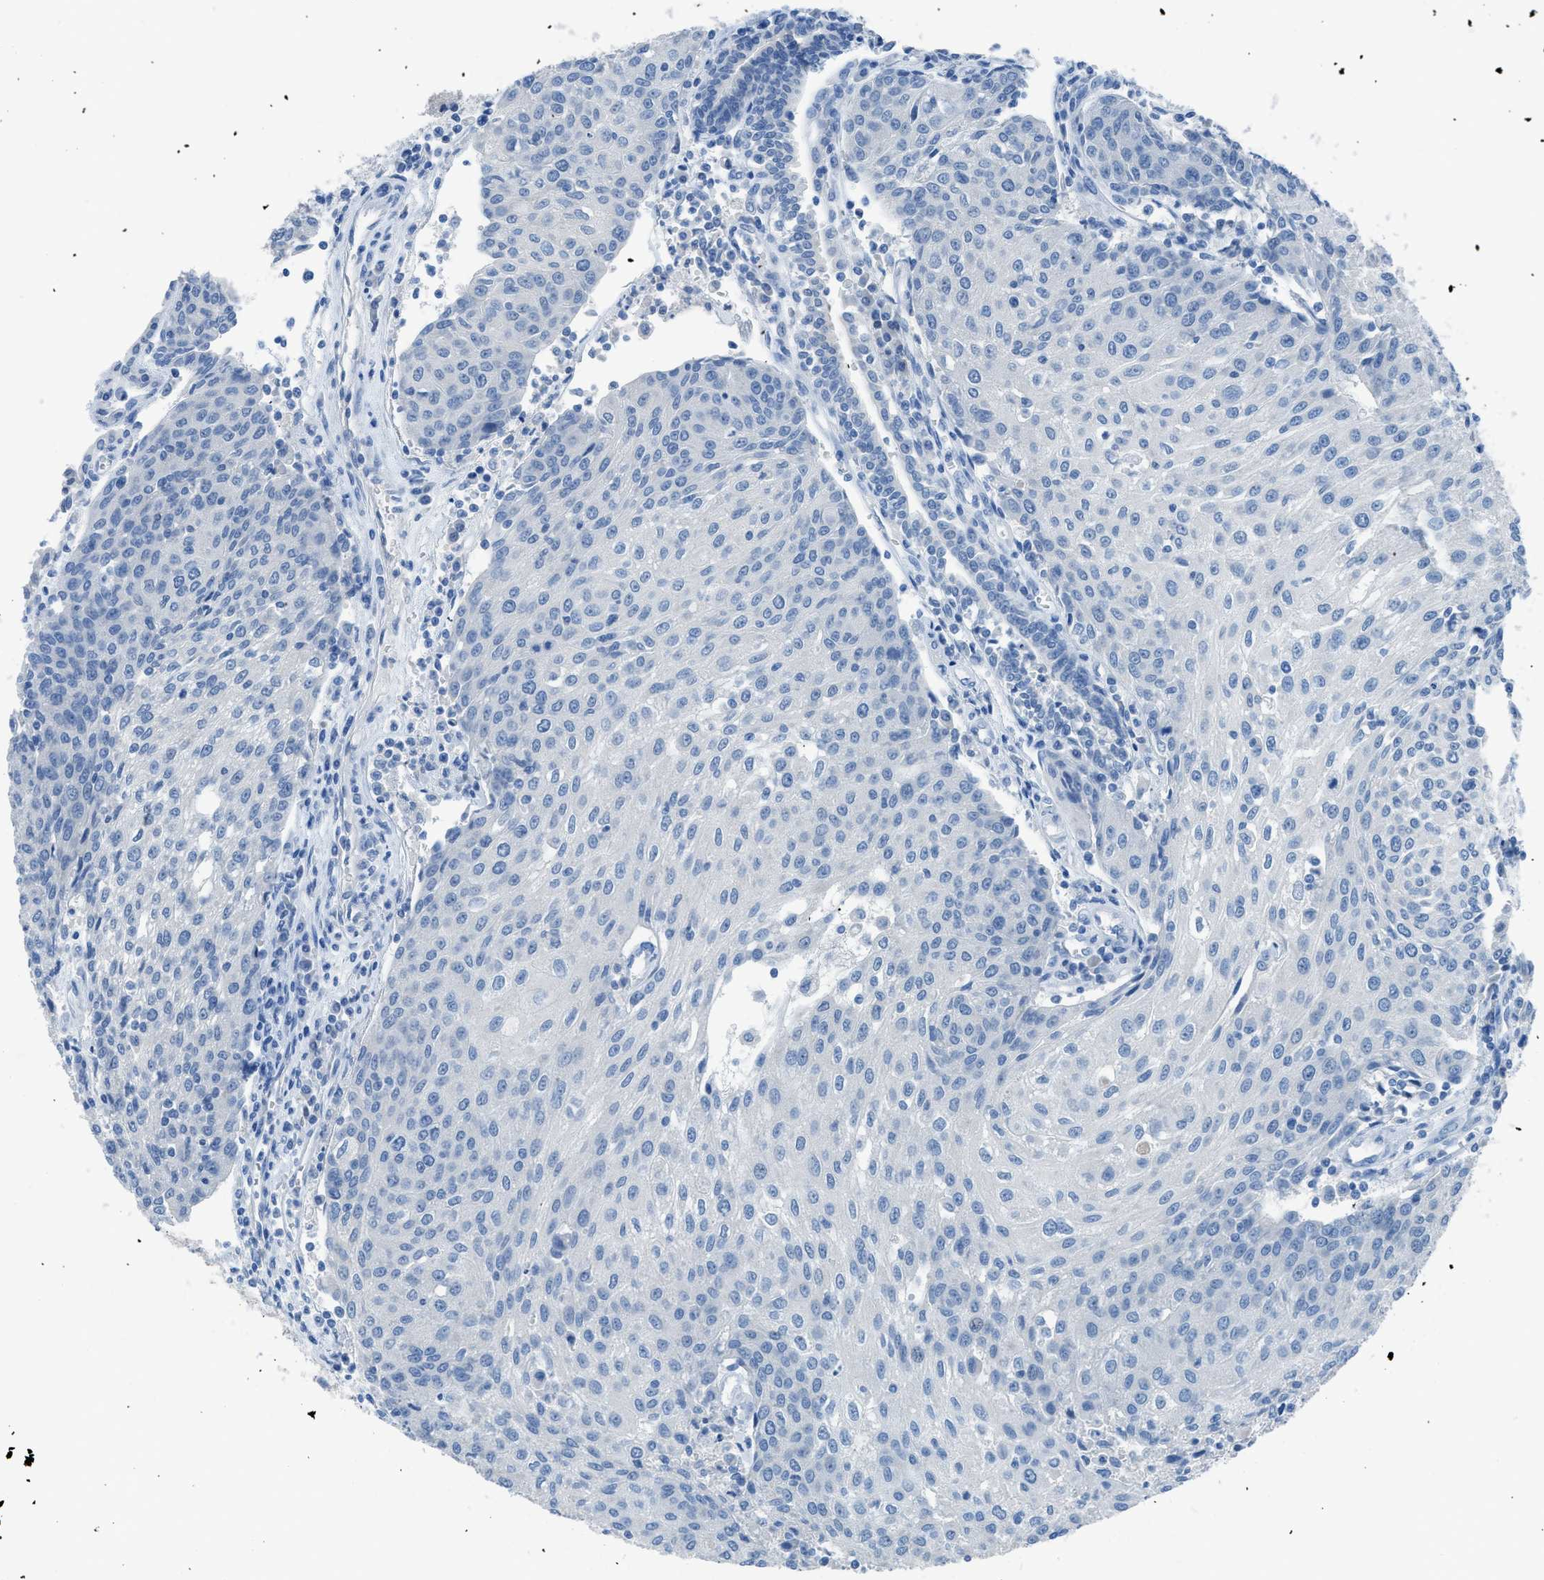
{"staining": {"intensity": "negative", "quantity": "none", "location": "none"}, "tissue": "urothelial cancer", "cell_type": "Tumor cells", "image_type": "cancer", "snomed": [{"axis": "morphology", "description": "Urothelial carcinoma, High grade"}, {"axis": "topography", "description": "Urinary bladder"}], "caption": "Human urothelial cancer stained for a protein using immunohistochemistry (IHC) reveals no positivity in tumor cells.", "gene": "ACAN", "patient": {"sex": "female", "age": 85}}